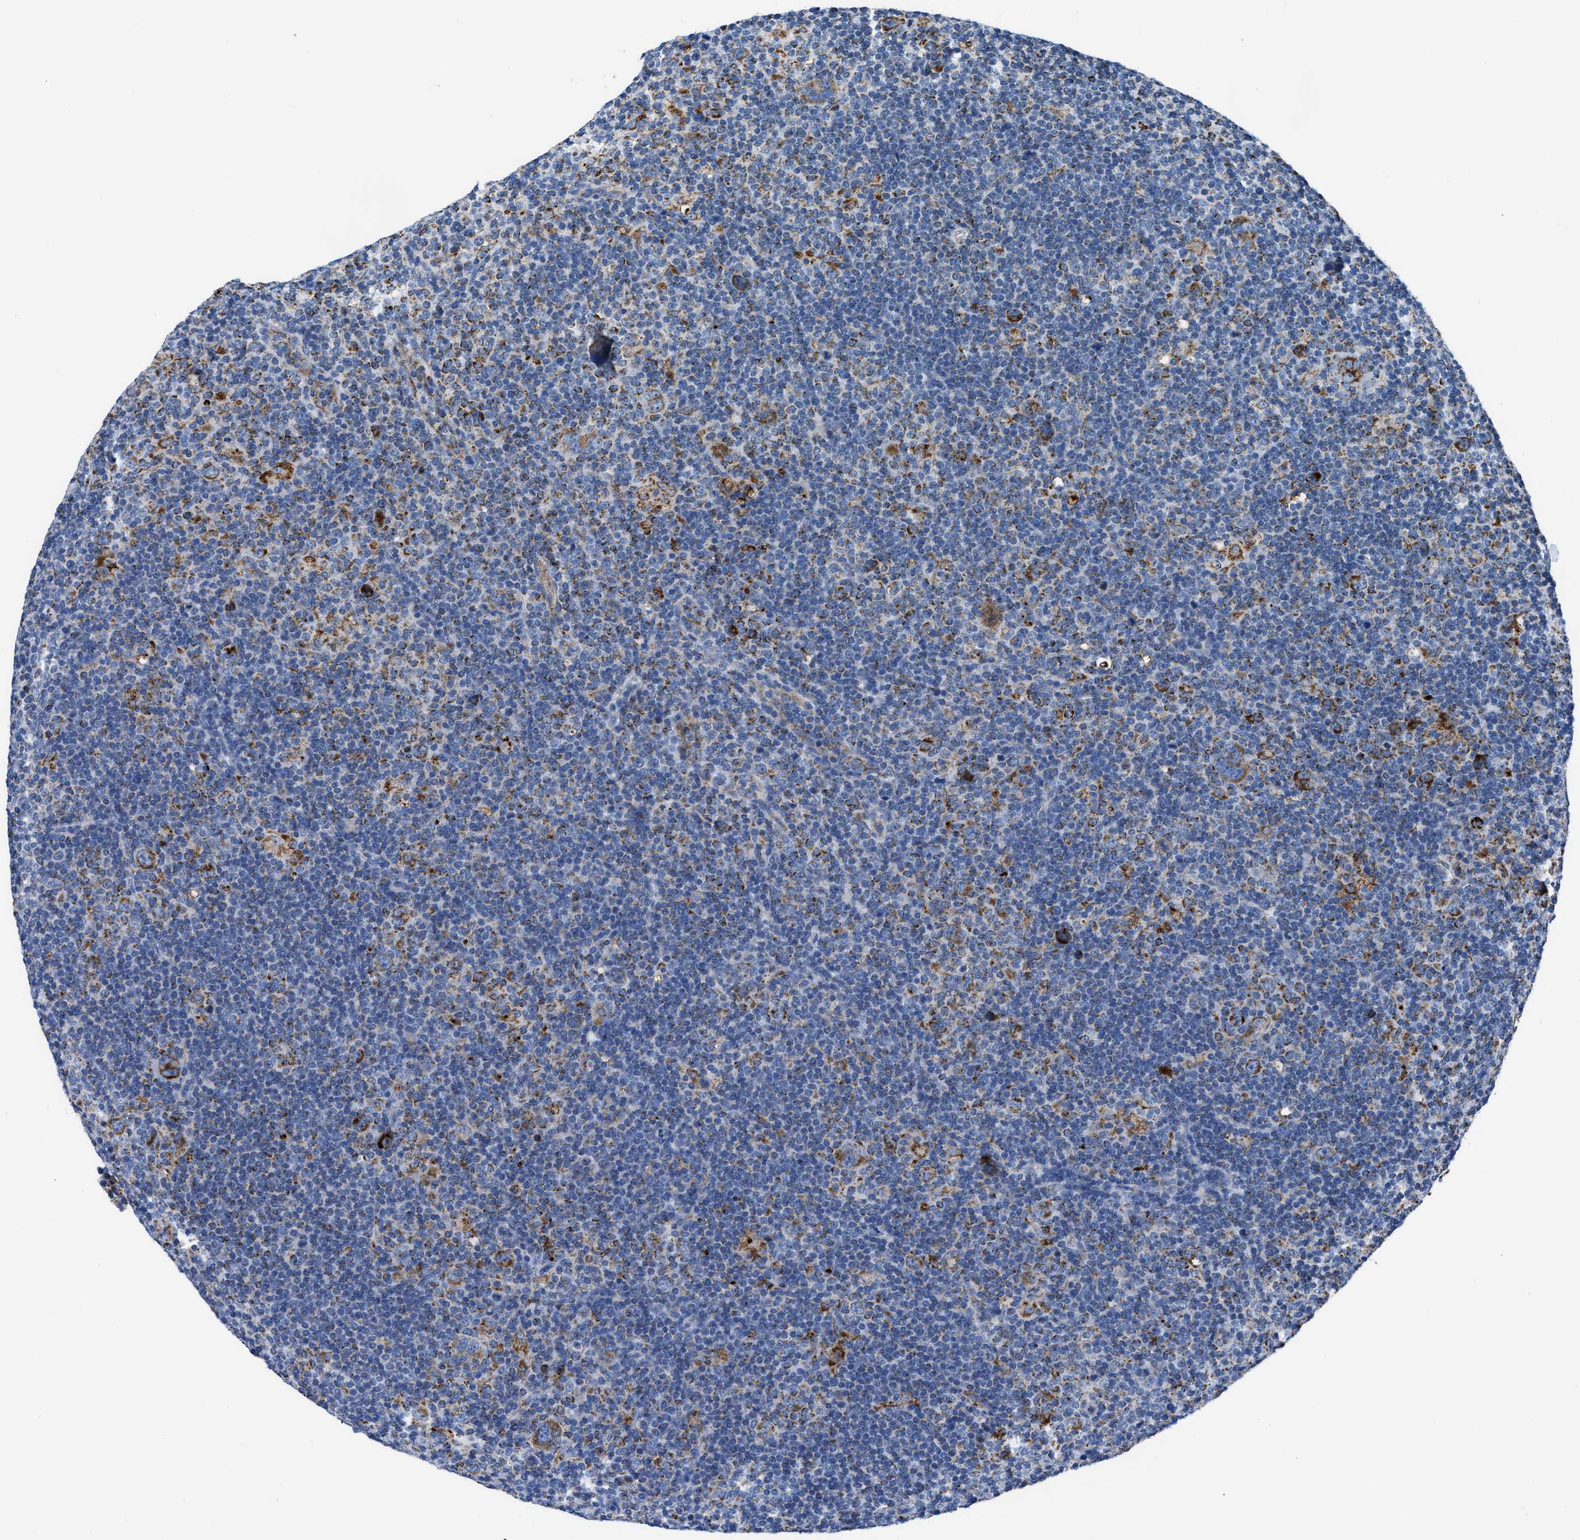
{"staining": {"intensity": "moderate", "quantity": "25%-75%", "location": "cytoplasmic/membranous"}, "tissue": "lymphoma", "cell_type": "Tumor cells", "image_type": "cancer", "snomed": [{"axis": "morphology", "description": "Hodgkin's disease, NOS"}, {"axis": "topography", "description": "Lymph node"}], "caption": "Lymphoma was stained to show a protein in brown. There is medium levels of moderate cytoplasmic/membranous expression in about 25%-75% of tumor cells. (IHC, brightfield microscopy, high magnification).", "gene": "ZDHHC3", "patient": {"sex": "female", "age": 57}}